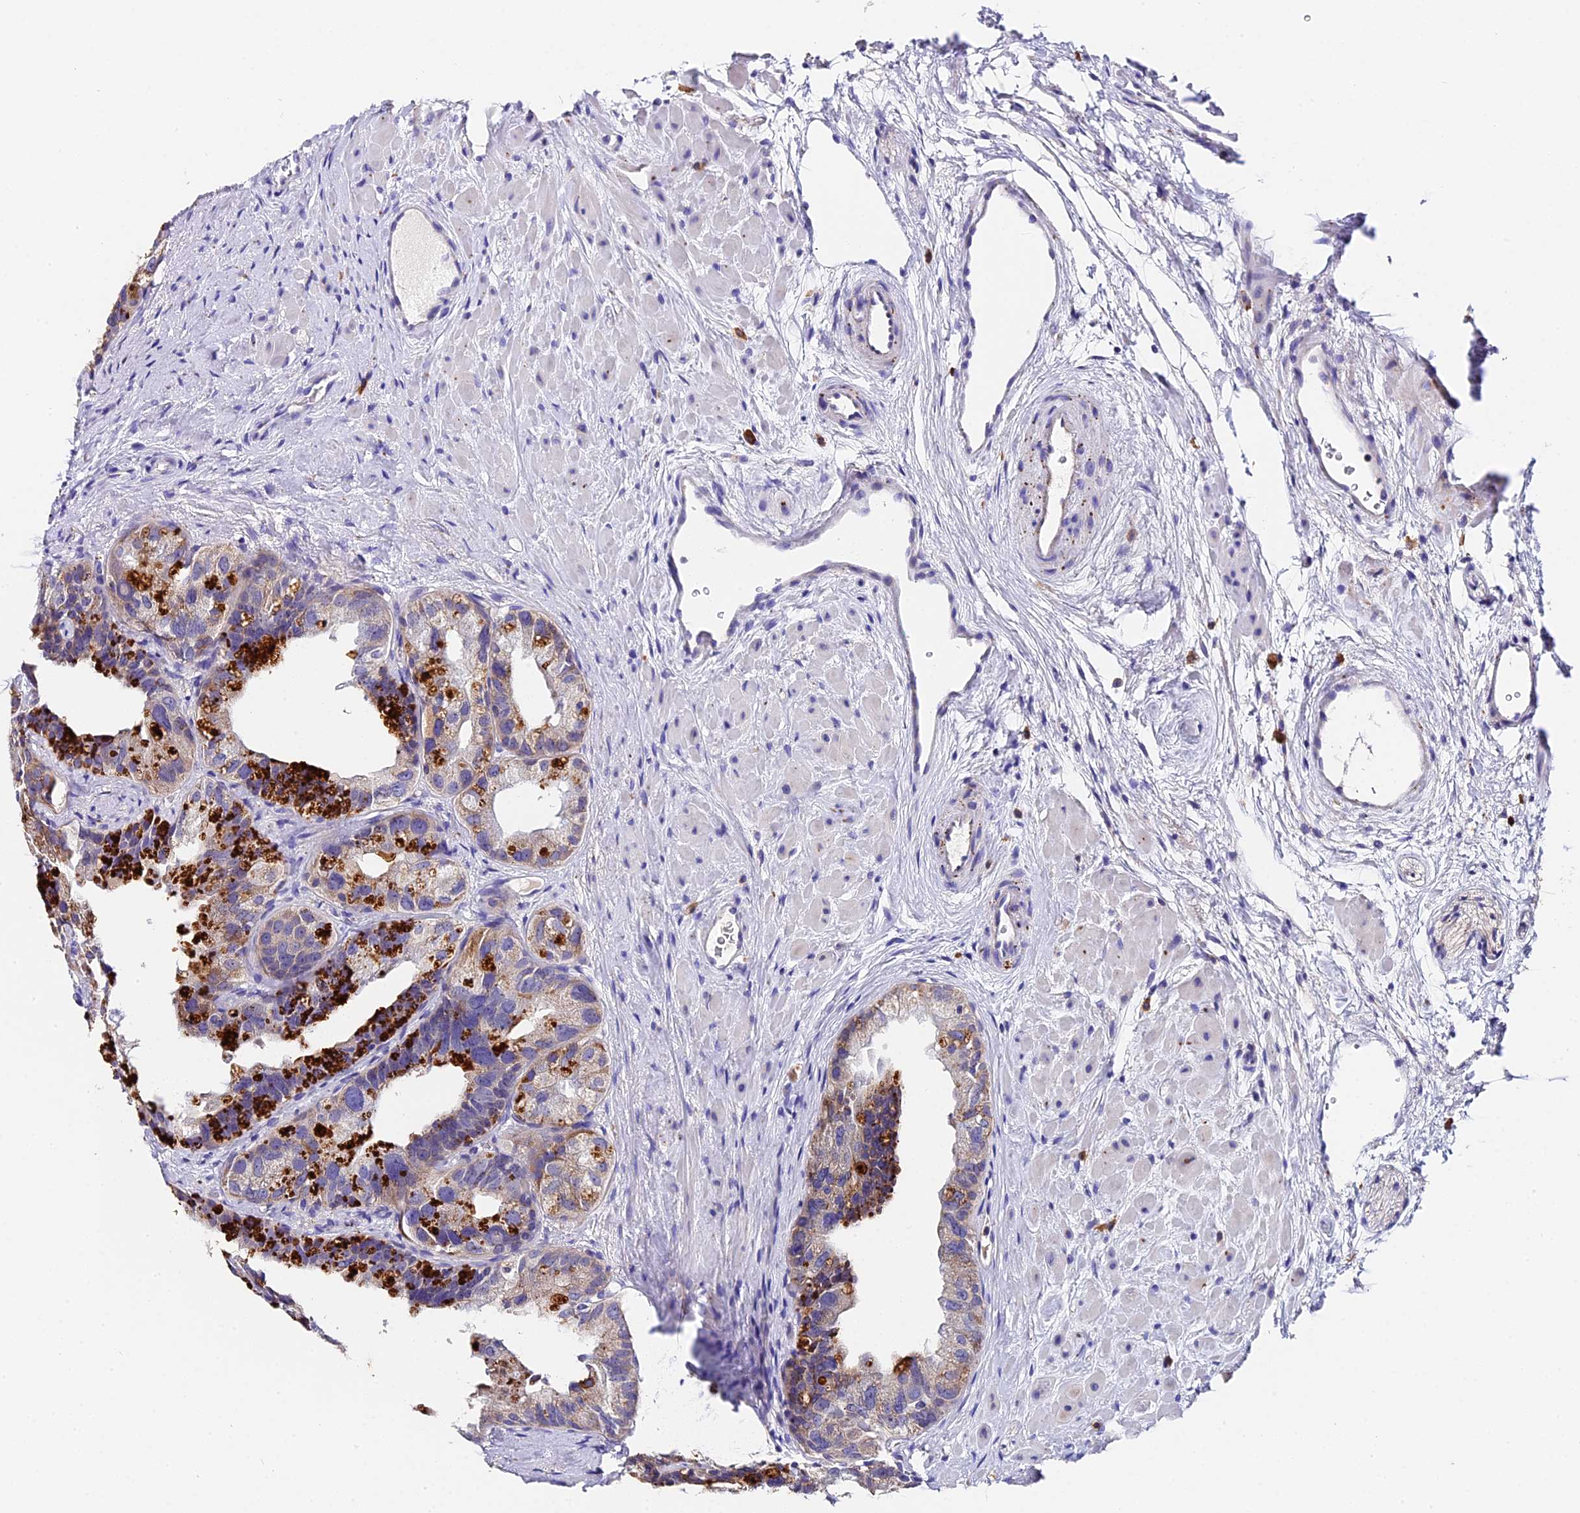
{"staining": {"intensity": "moderate", "quantity": "<25%", "location": "cytoplasmic/membranous"}, "tissue": "prostate cancer", "cell_type": "Tumor cells", "image_type": "cancer", "snomed": [{"axis": "morphology", "description": "Normal tissue, NOS"}, {"axis": "morphology", "description": "Adenocarcinoma, Low grade"}, {"axis": "topography", "description": "Prostate"}], "caption": "About <25% of tumor cells in human adenocarcinoma (low-grade) (prostate) demonstrate moderate cytoplasmic/membranous protein staining as visualized by brown immunohistochemical staining.", "gene": "LYPD6", "patient": {"sex": "male", "age": 72}}